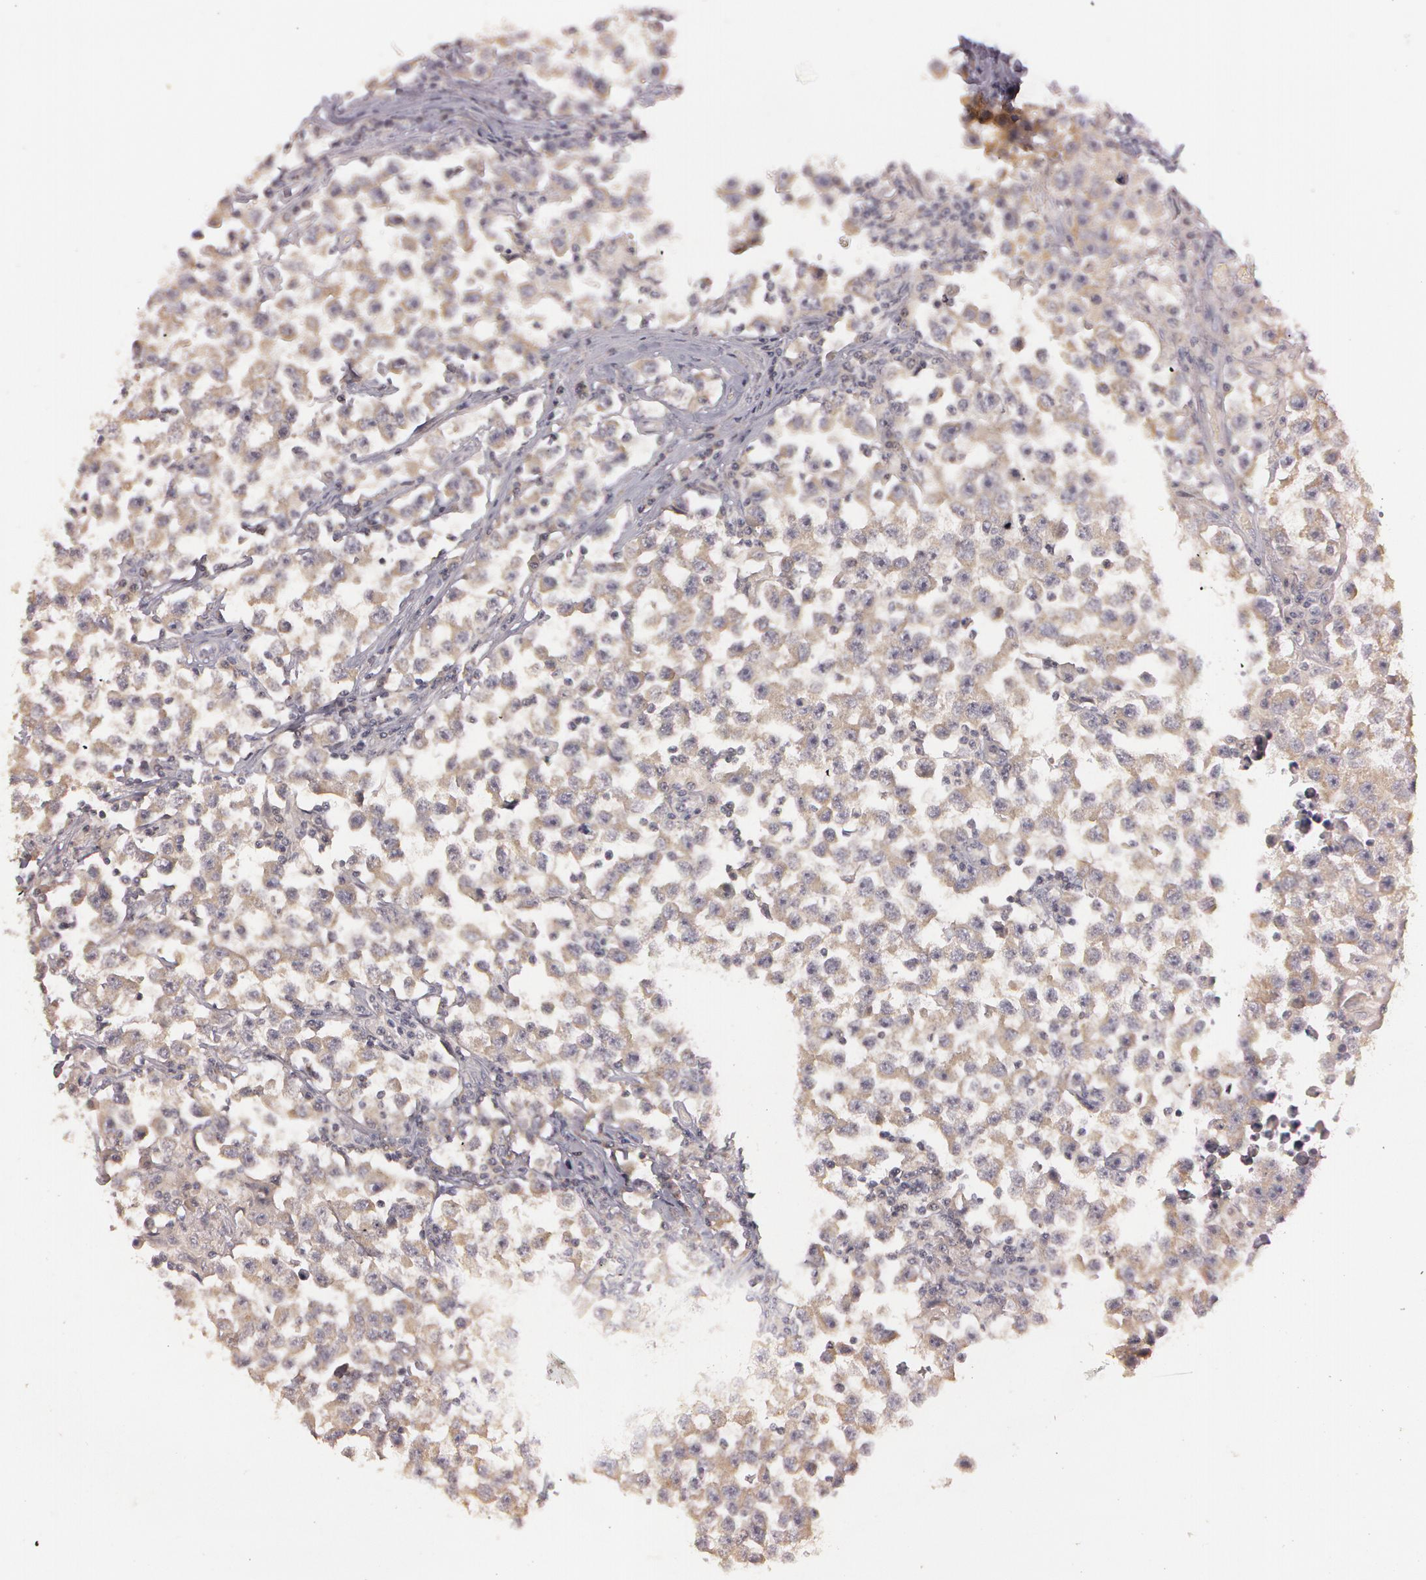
{"staining": {"intensity": "weak", "quantity": ">75%", "location": "cytoplasmic/membranous"}, "tissue": "testis cancer", "cell_type": "Tumor cells", "image_type": "cancer", "snomed": [{"axis": "morphology", "description": "Seminoma, NOS"}, {"axis": "topography", "description": "Testis"}], "caption": "Protein expression analysis of seminoma (testis) reveals weak cytoplasmic/membranous expression in about >75% of tumor cells.", "gene": "MXRA5", "patient": {"sex": "male", "age": 33}}